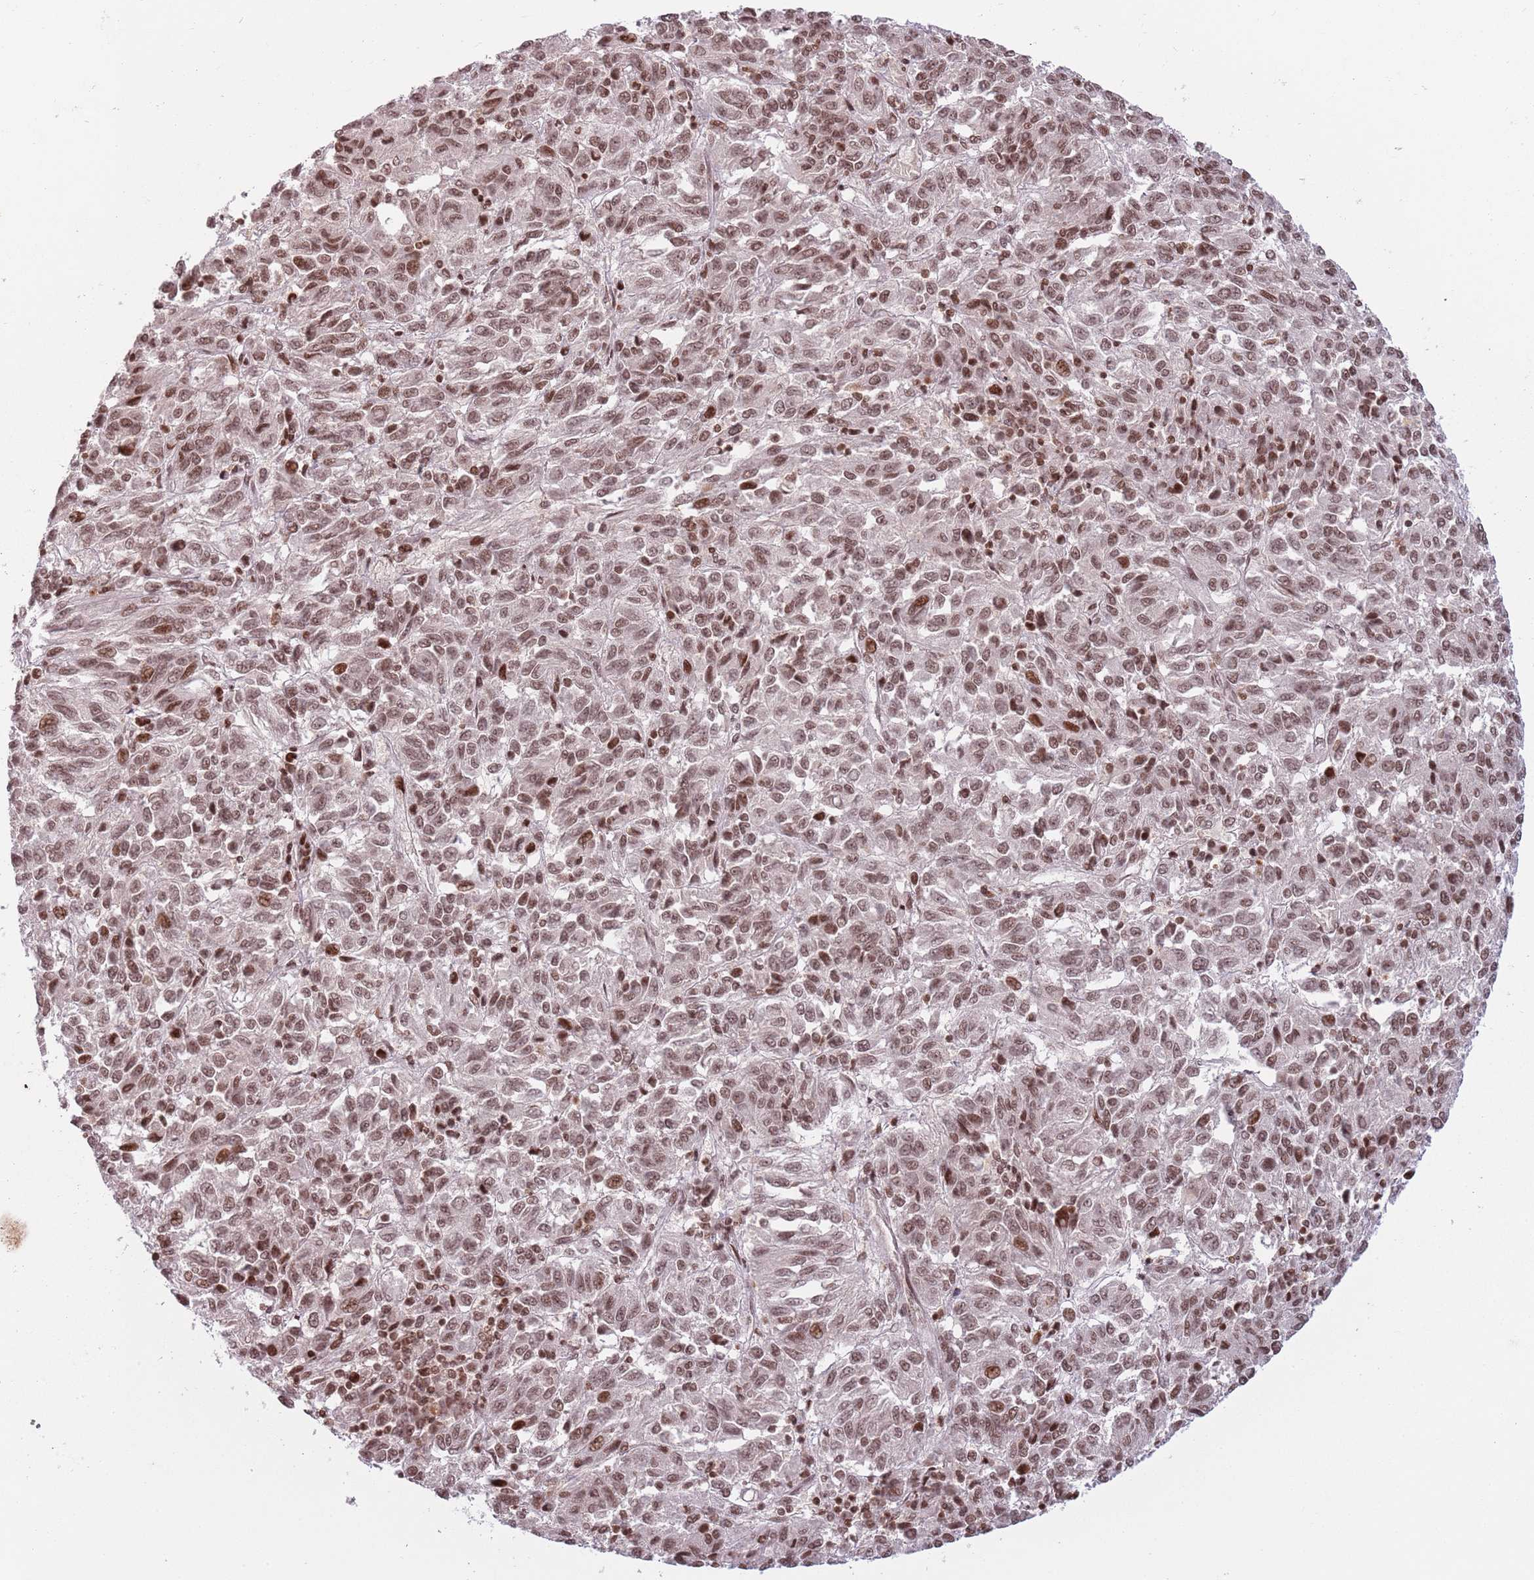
{"staining": {"intensity": "moderate", "quantity": ">75%", "location": "nuclear"}, "tissue": "melanoma", "cell_type": "Tumor cells", "image_type": "cancer", "snomed": [{"axis": "morphology", "description": "Malignant melanoma, Metastatic site"}, {"axis": "topography", "description": "Lung"}], "caption": "Human malignant melanoma (metastatic site) stained for a protein (brown) reveals moderate nuclear positive staining in approximately >75% of tumor cells.", "gene": "SH3RF3", "patient": {"sex": "male", "age": 64}}